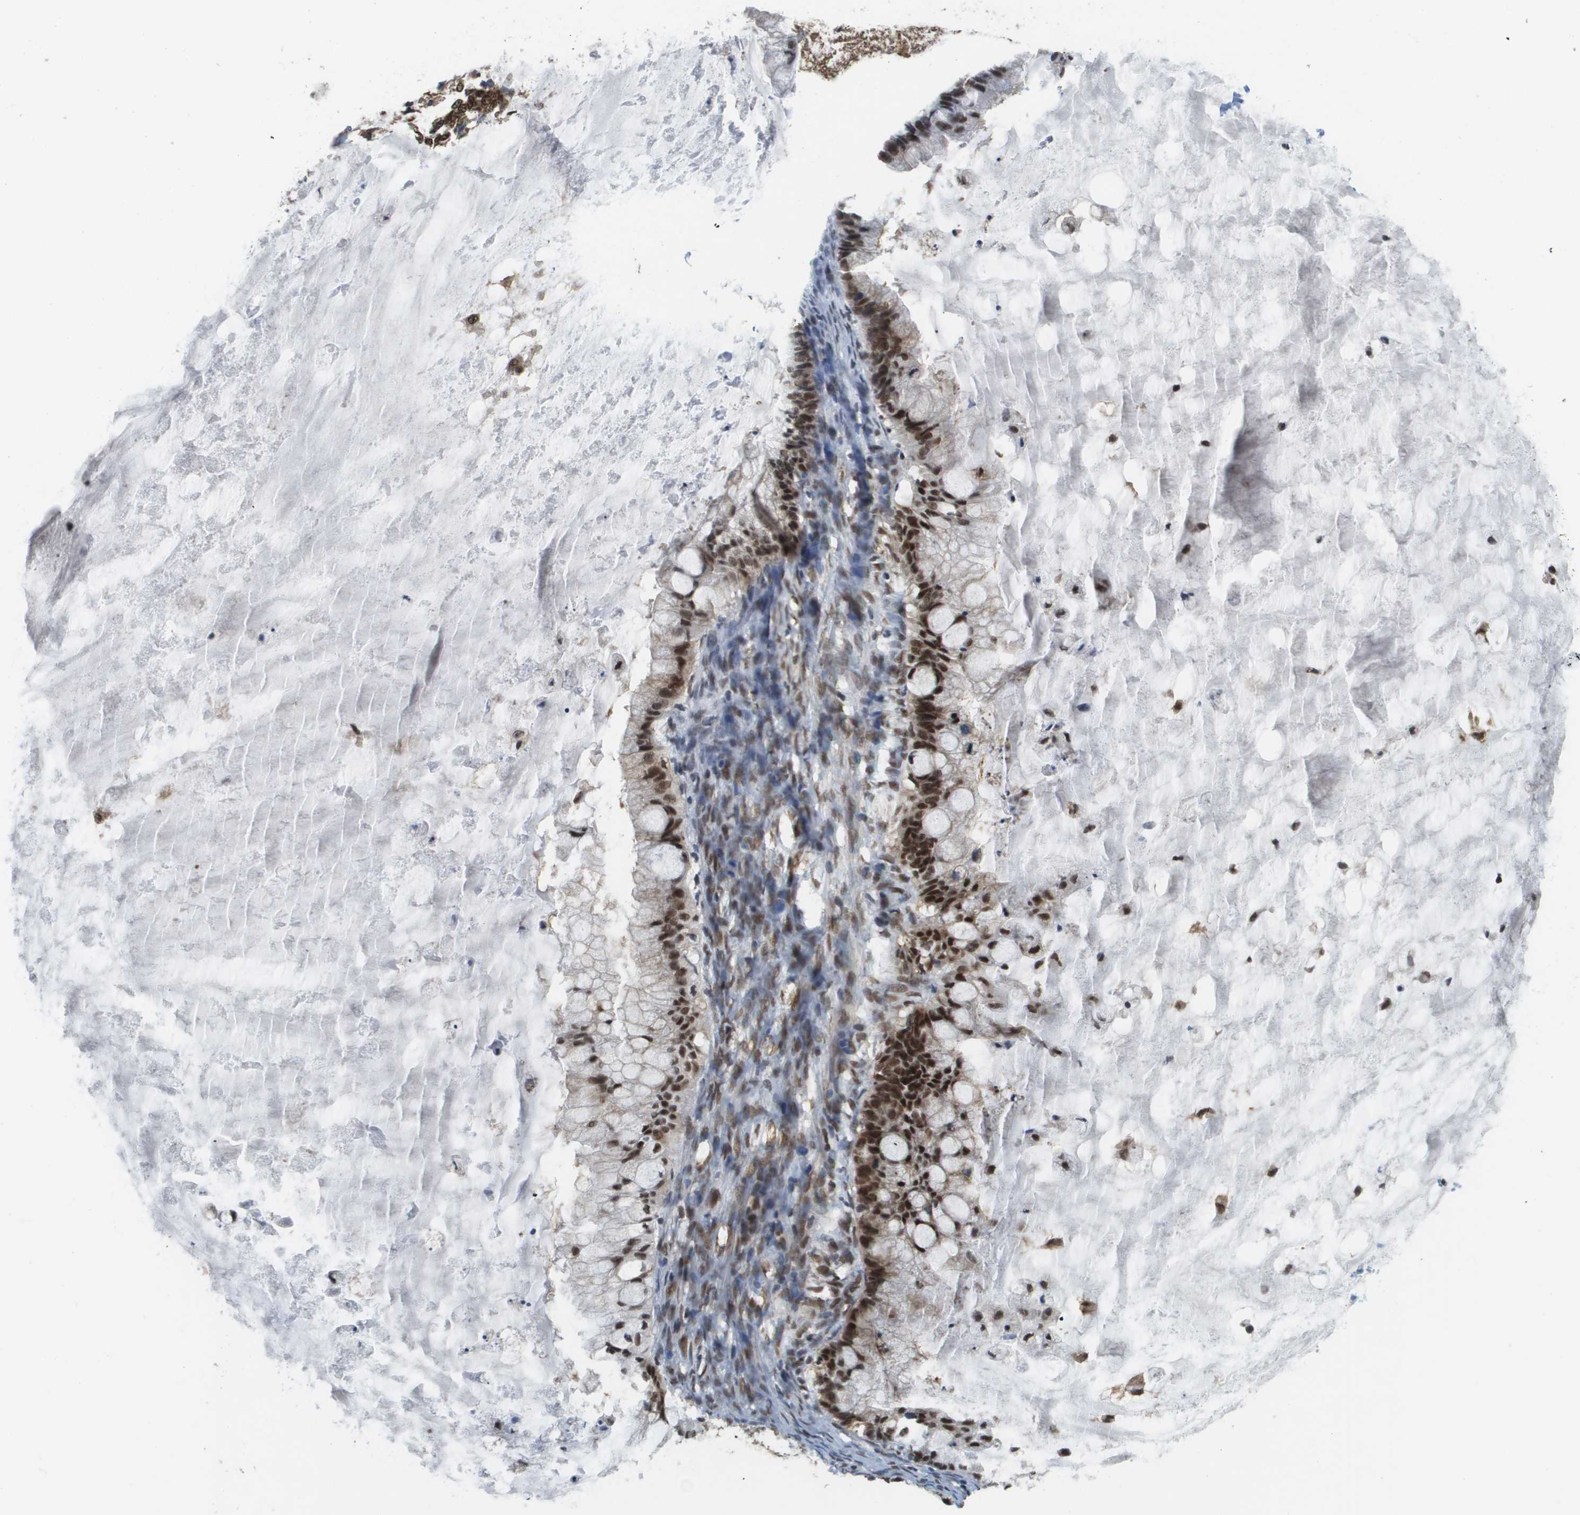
{"staining": {"intensity": "strong", "quantity": ">75%", "location": "nuclear"}, "tissue": "ovarian cancer", "cell_type": "Tumor cells", "image_type": "cancer", "snomed": [{"axis": "morphology", "description": "Cystadenocarcinoma, mucinous, NOS"}, {"axis": "topography", "description": "Ovary"}], "caption": "Ovarian cancer tissue demonstrates strong nuclear staining in approximately >75% of tumor cells, visualized by immunohistochemistry. The staining was performed using DAB to visualize the protein expression in brown, while the nuclei were stained in blue with hematoxylin (Magnification: 20x).", "gene": "PRCC", "patient": {"sex": "female", "age": 57}}